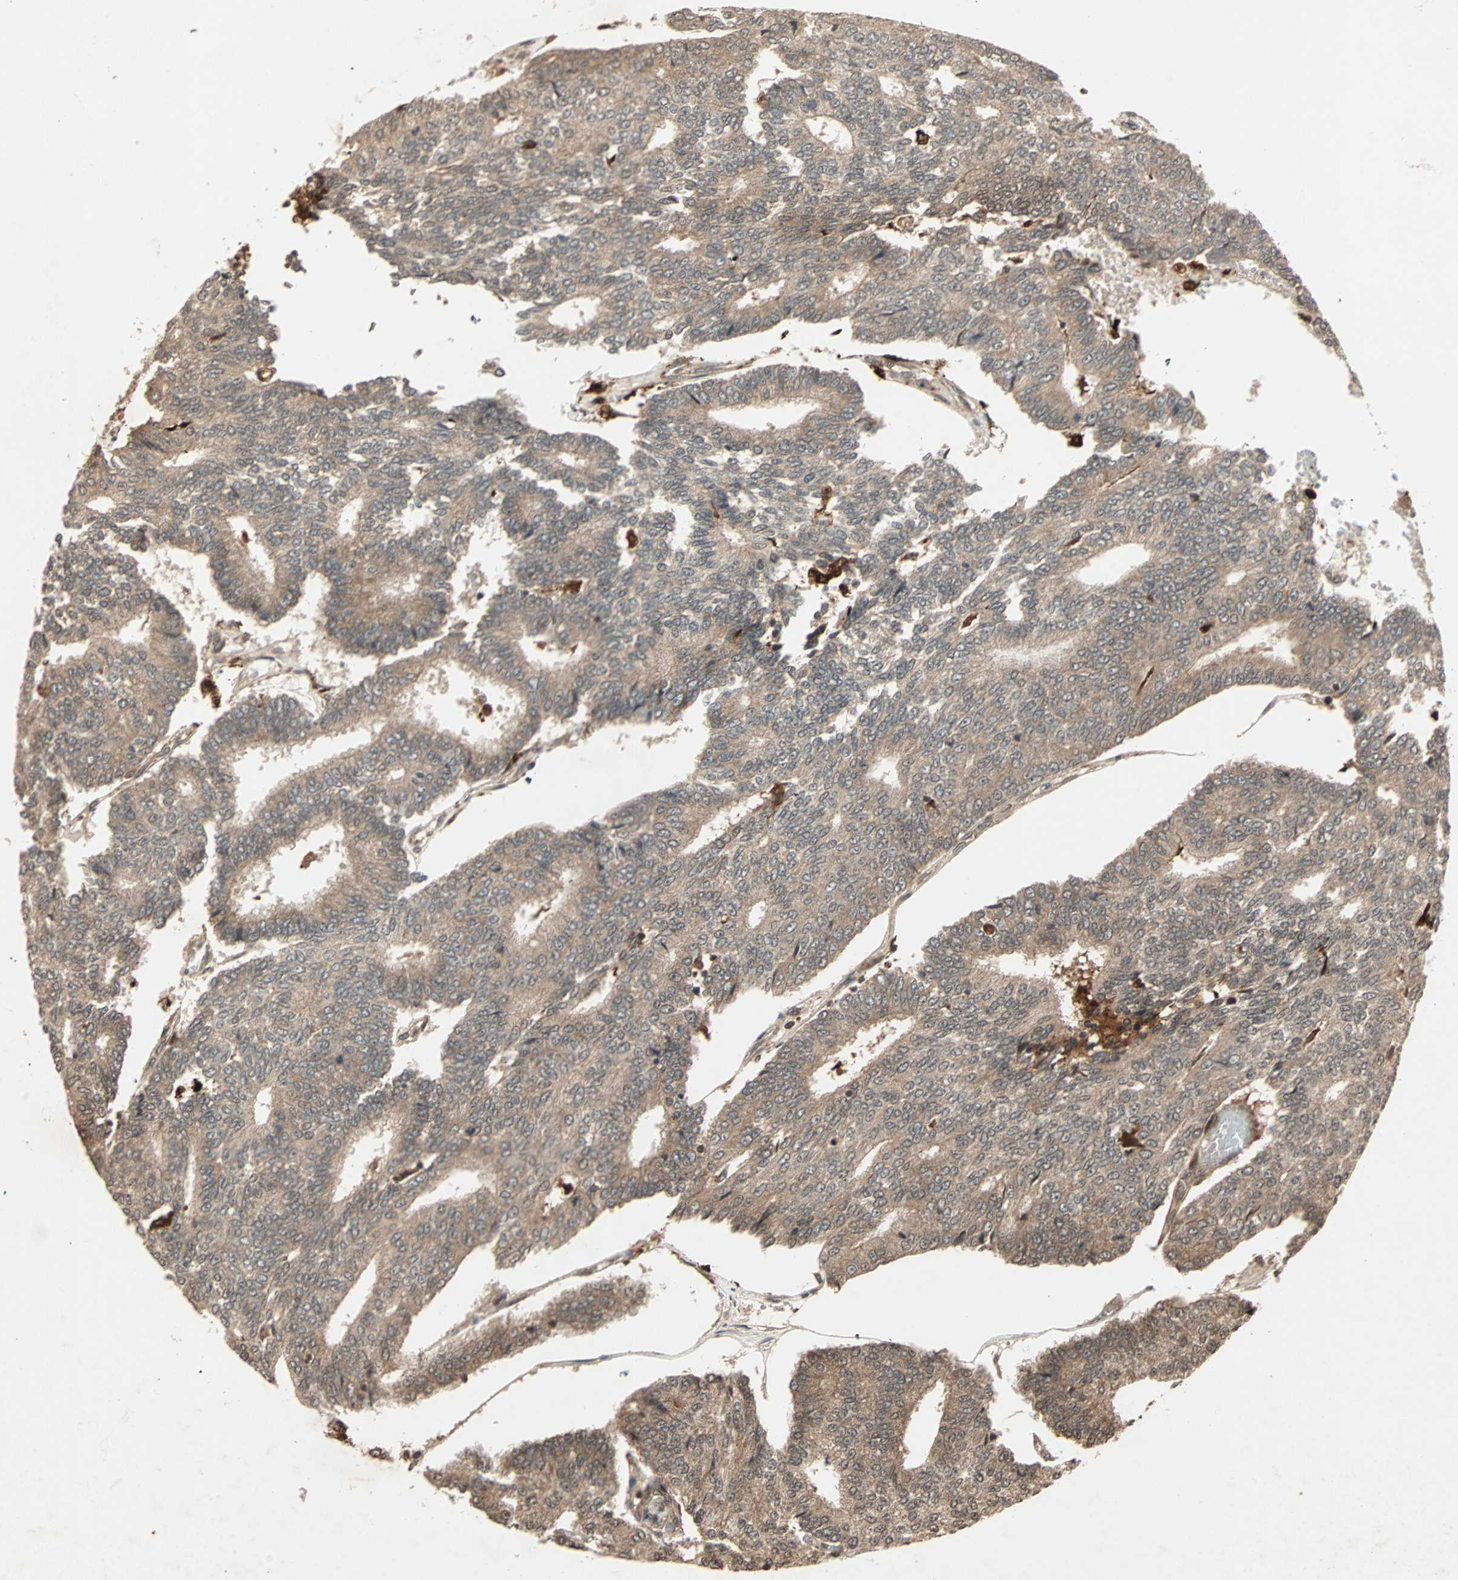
{"staining": {"intensity": "moderate", "quantity": ">75%", "location": "cytoplasmic/membranous"}, "tissue": "prostate cancer", "cell_type": "Tumor cells", "image_type": "cancer", "snomed": [{"axis": "morphology", "description": "Adenocarcinoma, High grade"}, {"axis": "topography", "description": "Prostate"}], "caption": "This image demonstrates immunohistochemistry staining of human adenocarcinoma (high-grade) (prostate), with medium moderate cytoplasmic/membranous staining in about >75% of tumor cells.", "gene": "RFFL", "patient": {"sex": "male", "age": 55}}